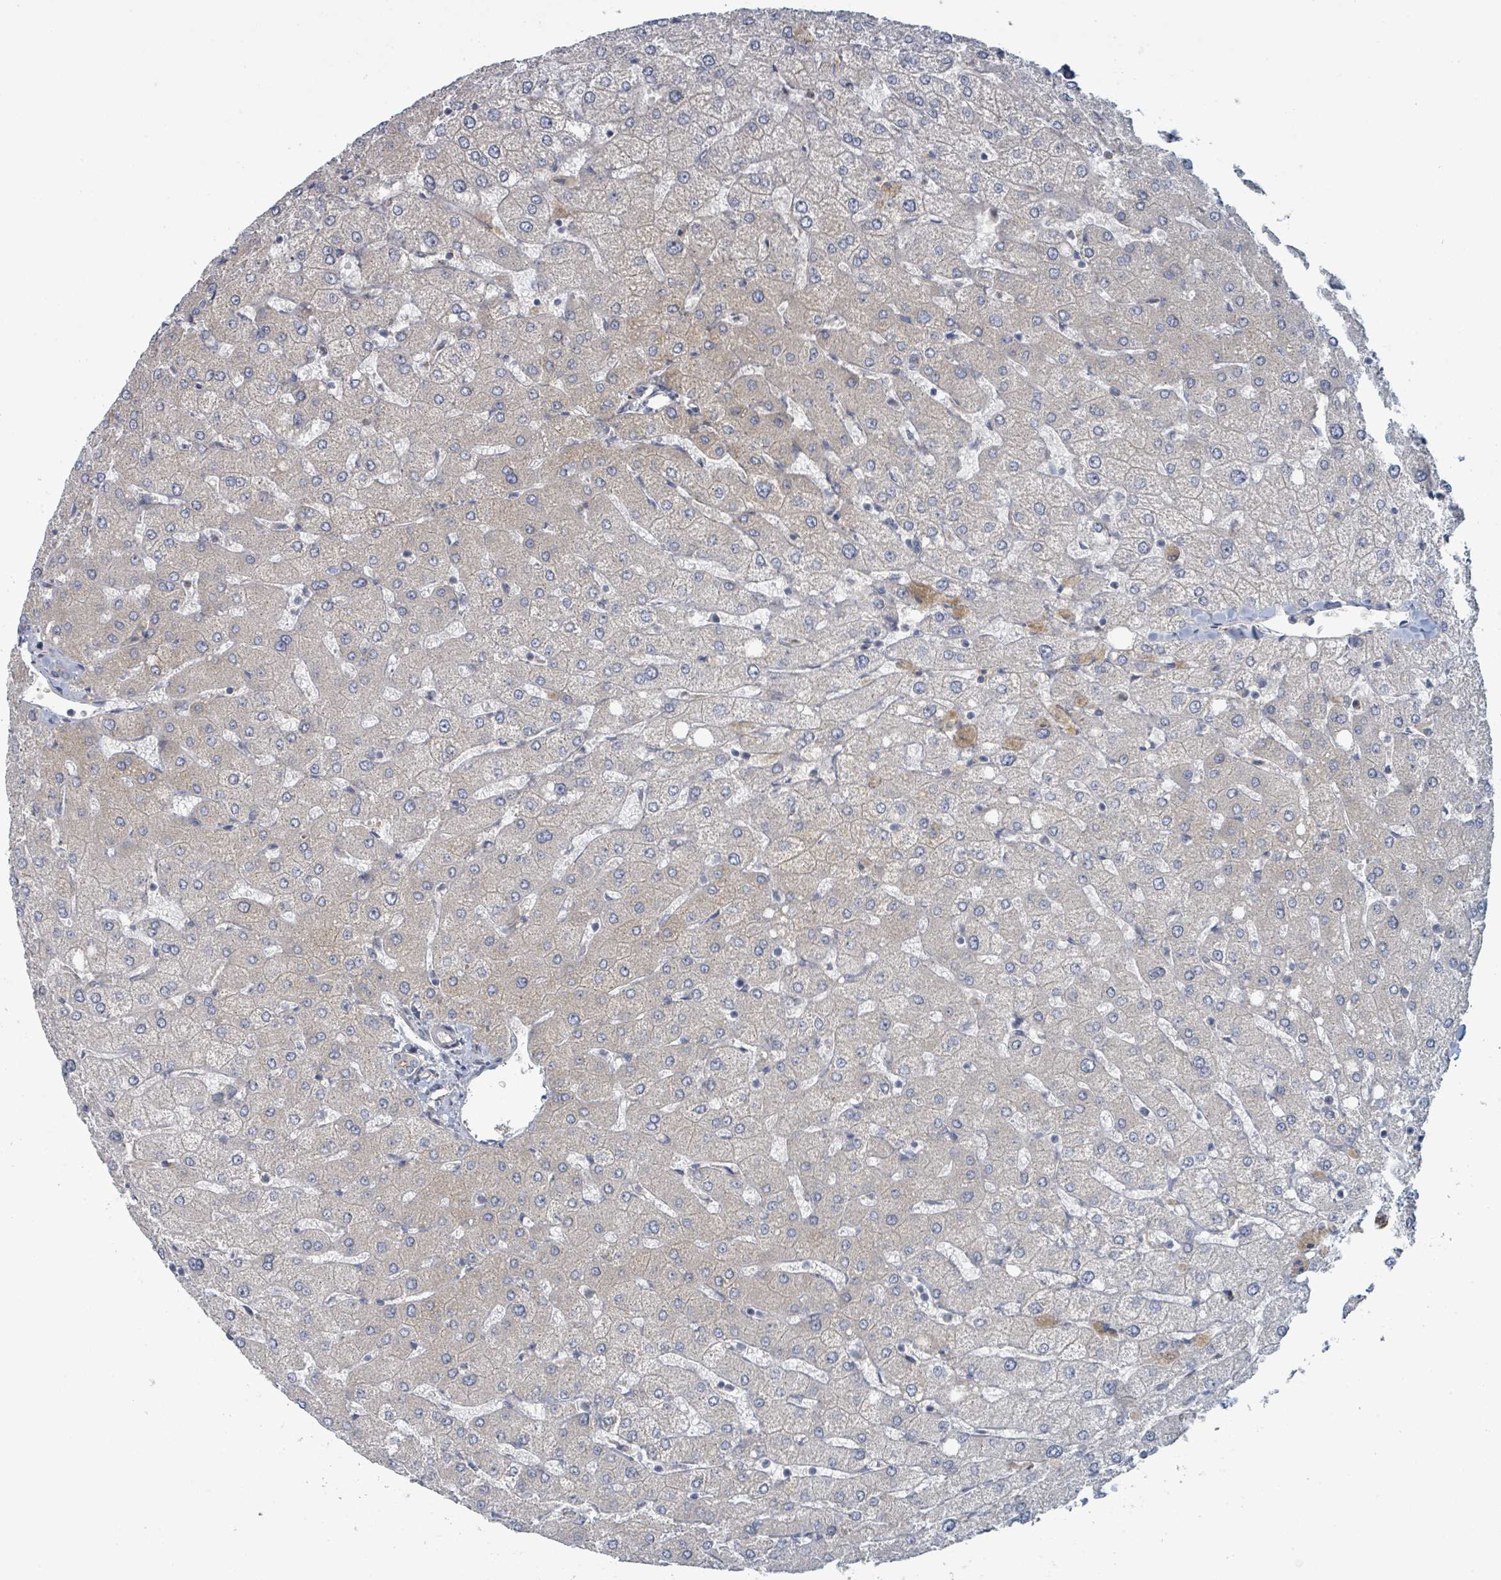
{"staining": {"intensity": "negative", "quantity": "none", "location": "none"}, "tissue": "liver", "cell_type": "Cholangiocytes", "image_type": "normal", "snomed": [{"axis": "morphology", "description": "Normal tissue, NOS"}, {"axis": "topography", "description": "Liver"}], "caption": "IHC photomicrograph of unremarkable human liver stained for a protein (brown), which displays no expression in cholangiocytes.", "gene": "COL5A3", "patient": {"sex": "female", "age": 54}}